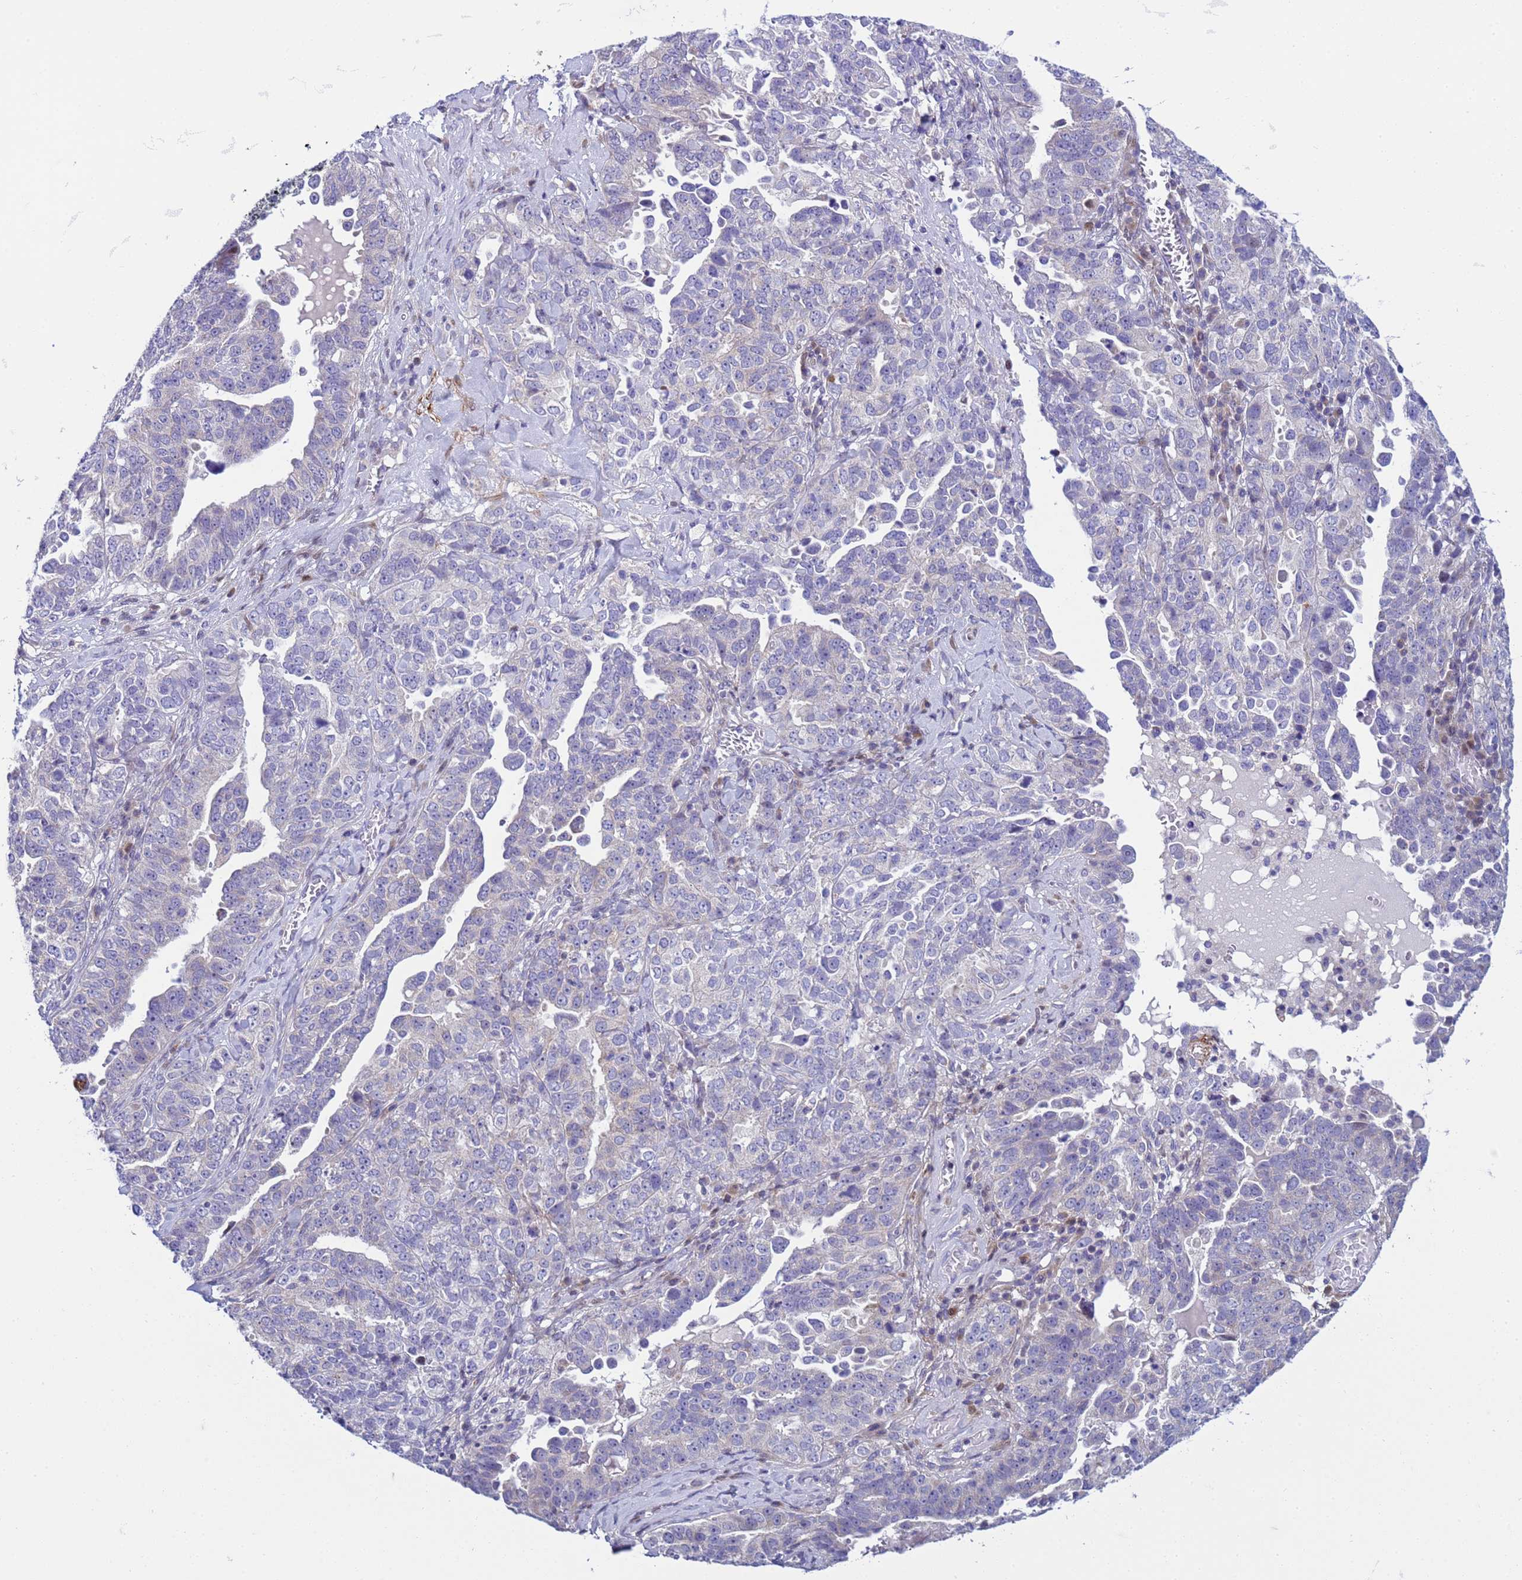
{"staining": {"intensity": "negative", "quantity": "none", "location": "none"}, "tissue": "ovarian cancer", "cell_type": "Tumor cells", "image_type": "cancer", "snomed": [{"axis": "morphology", "description": "Carcinoma, endometroid"}, {"axis": "topography", "description": "Ovary"}], "caption": "Protein analysis of ovarian endometroid carcinoma displays no significant expression in tumor cells.", "gene": "P2RX7", "patient": {"sex": "female", "age": 62}}